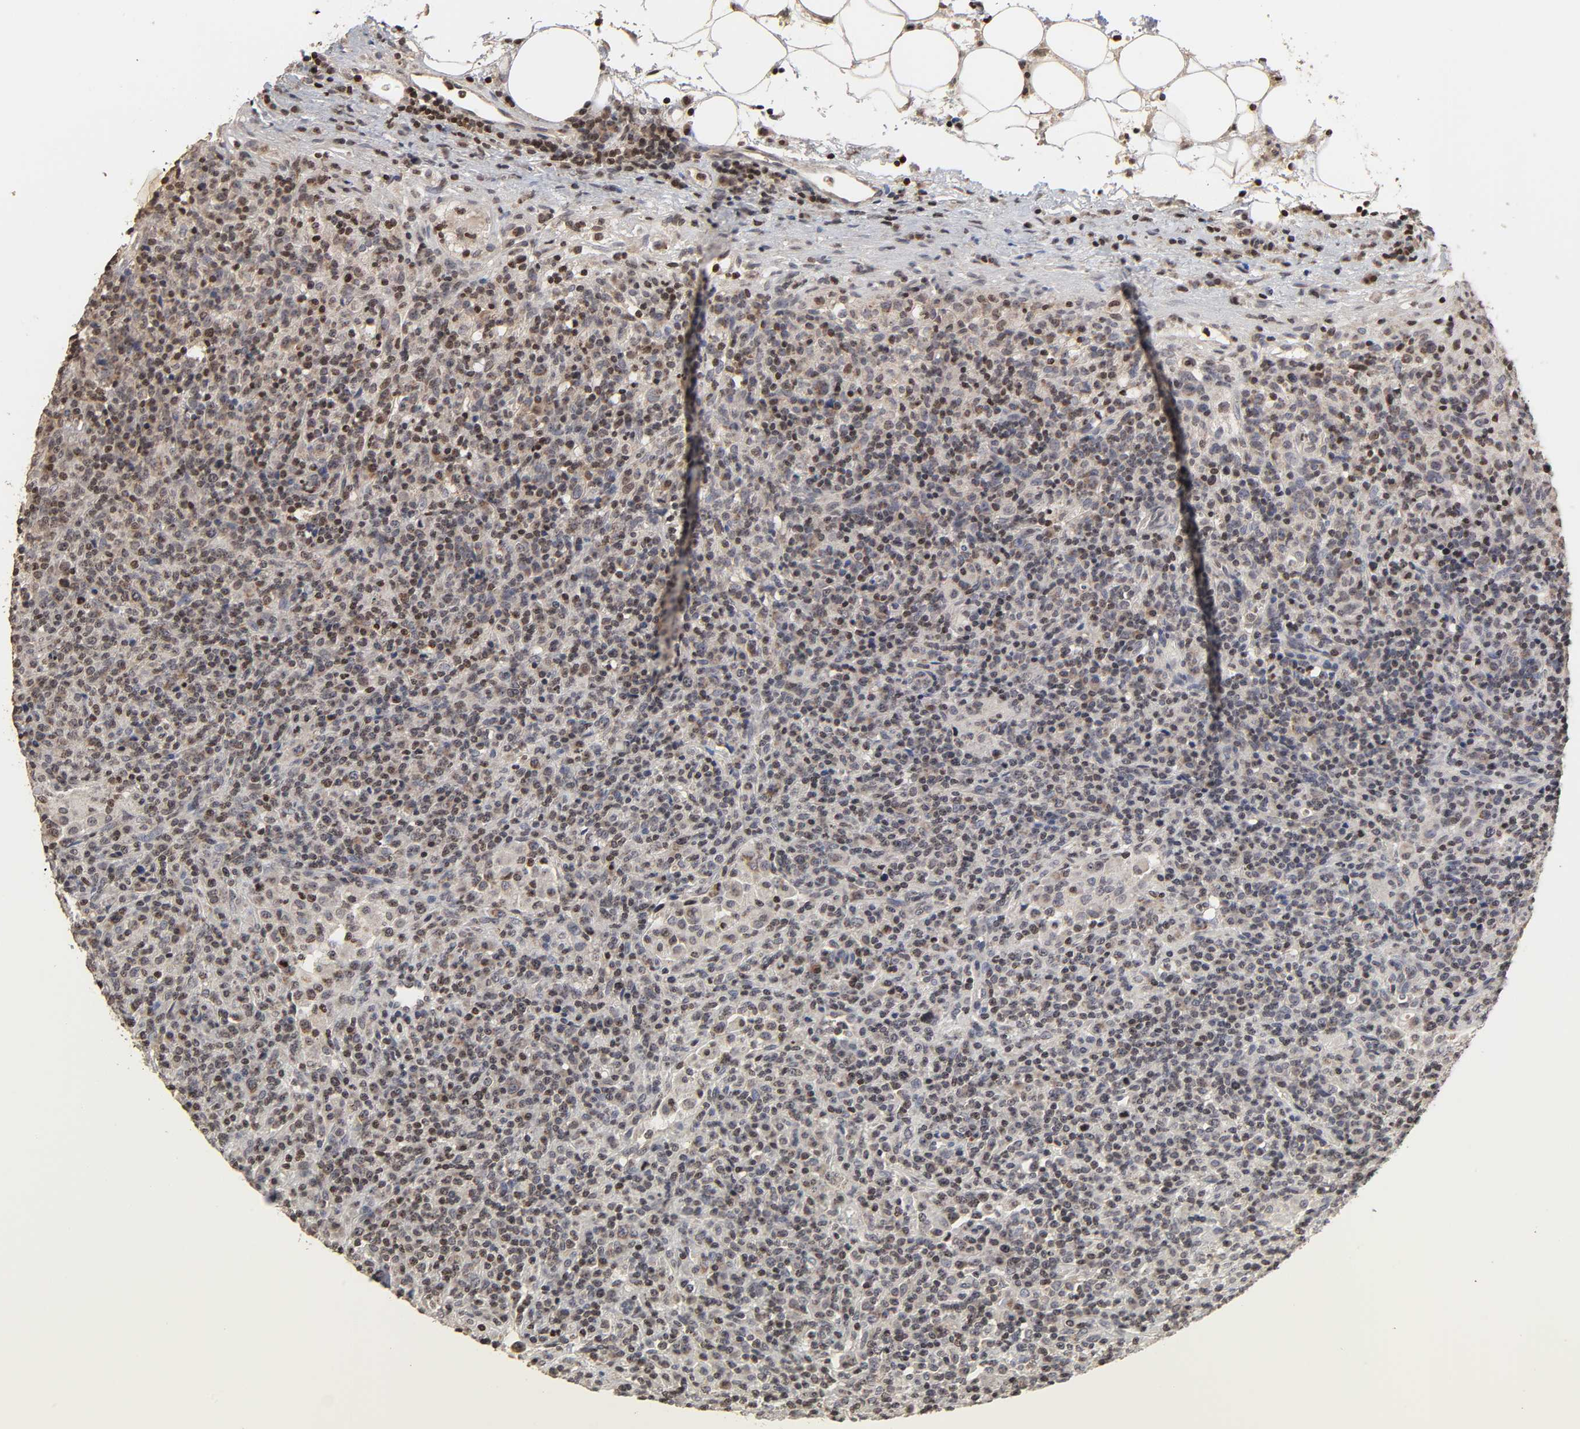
{"staining": {"intensity": "weak", "quantity": "25%-75%", "location": "nuclear"}, "tissue": "lymphoma", "cell_type": "Tumor cells", "image_type": "cancer", "snomed": [{"axis": "morphology", "description": "Hodgkin's disease, NOS"}, {"axis": "topography", "description": "Lymph node"}], "caption": "Tumor cells display low levels of weak nuclear staining in about 25%-75% of cells in human Hodgkin's disease.", "gene": "ZNF473", "patient": {"sex": "male", "age": 65}}